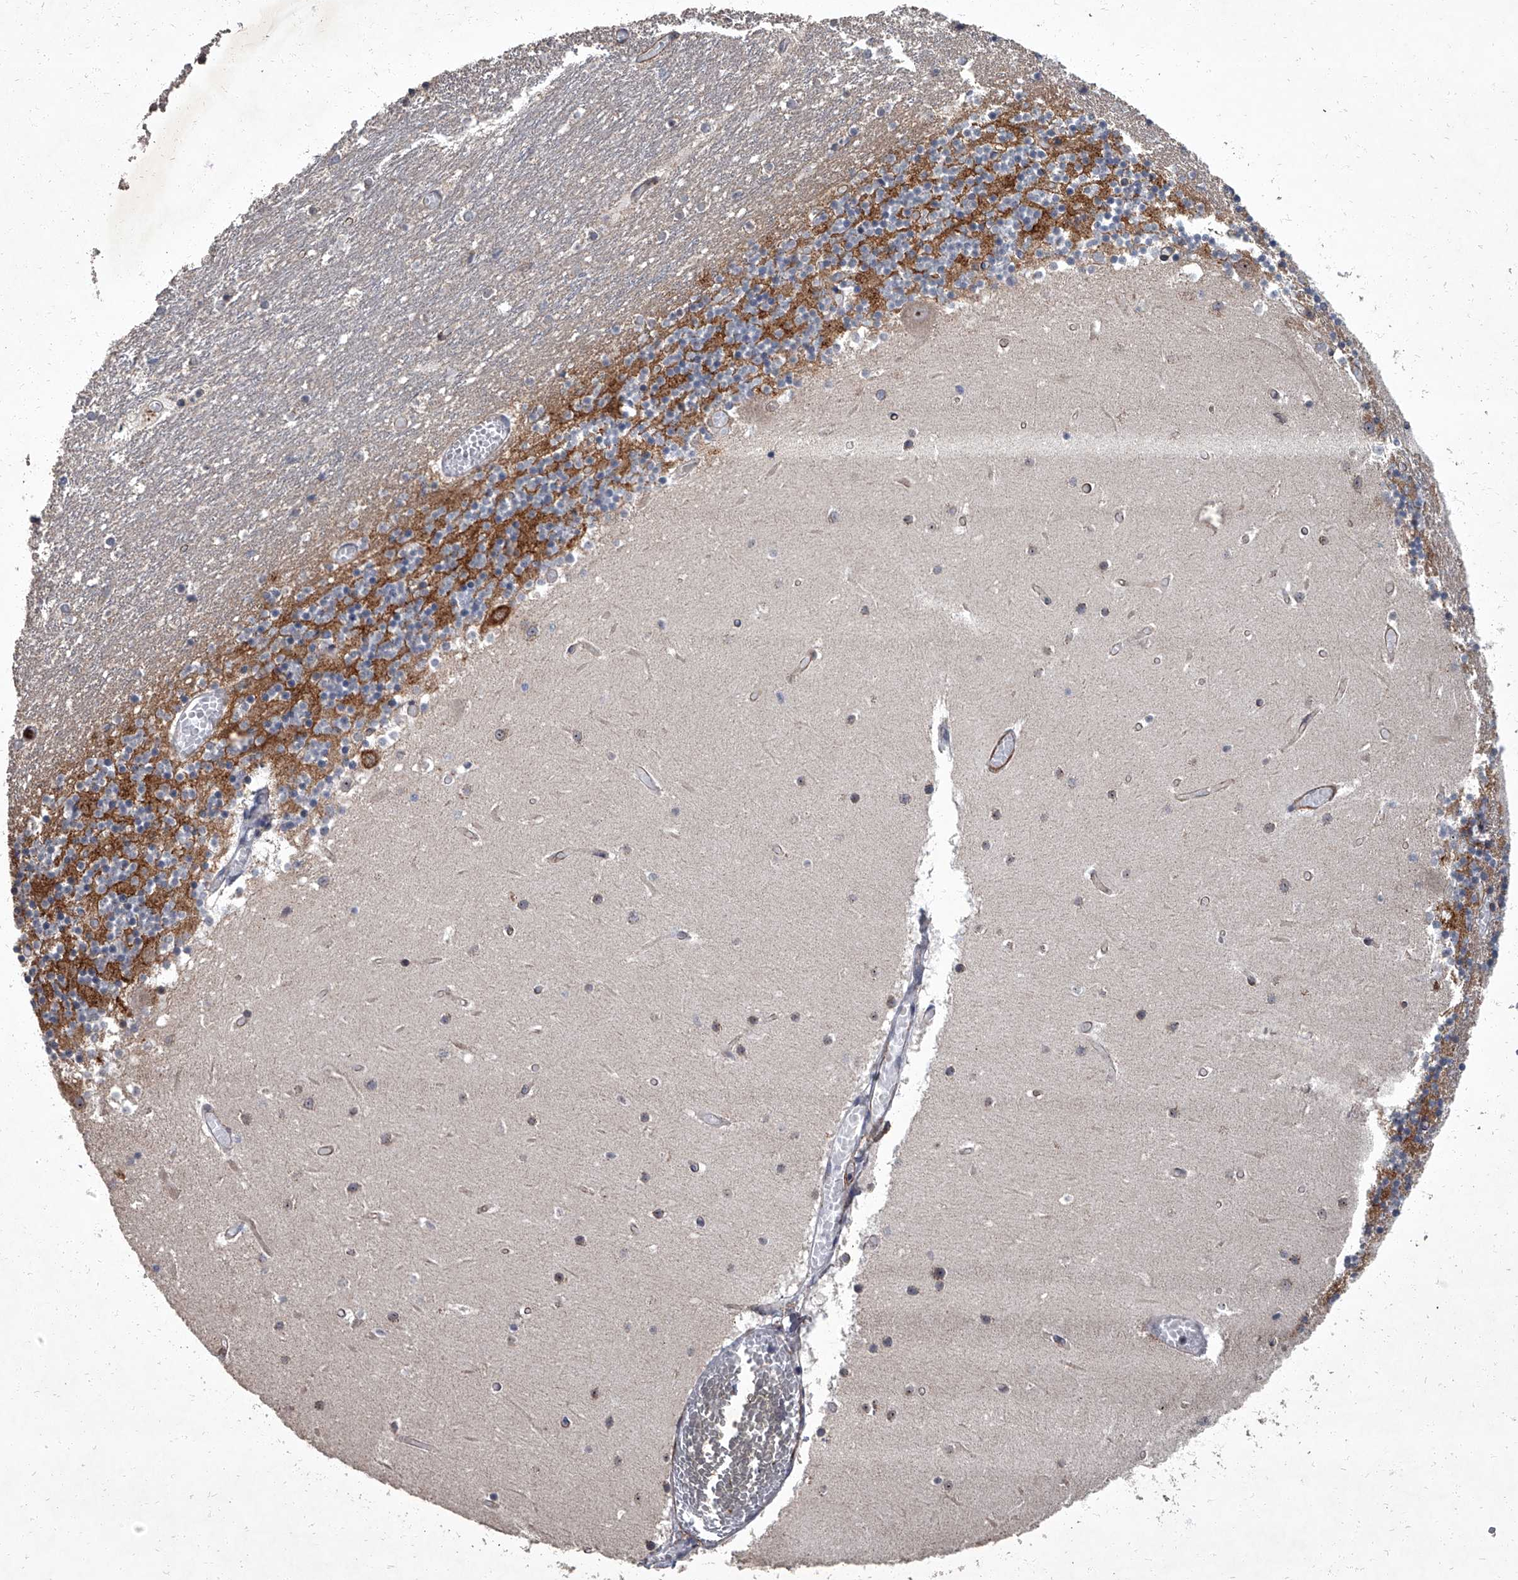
{"staining": {"intensity": "moderate", "quantity": ">75%", "location": "cytoplasmic/membranous"}, "tissue": "cerebellum", "cell_type": "Cells in granular layer", "image_type": "normal", "snomed": [{"axis": "morphology", "description": "Normal tissue, NOS"}, {"axis": "topography", "description": "Cerebellum"}], "caption": "Cerebellum stained with DAB (3,3'-diaminobenzidine) immunohistochemistry (IHC) reveals medium levels of moderate cytoplasmic/membranous staining in about >75% of cells in granular layer. The protein of interest is shown in brown color, while the nuclei are stained blue.", "gene": "SIRT4", "patient": {"sex": "female", "age": 28}}